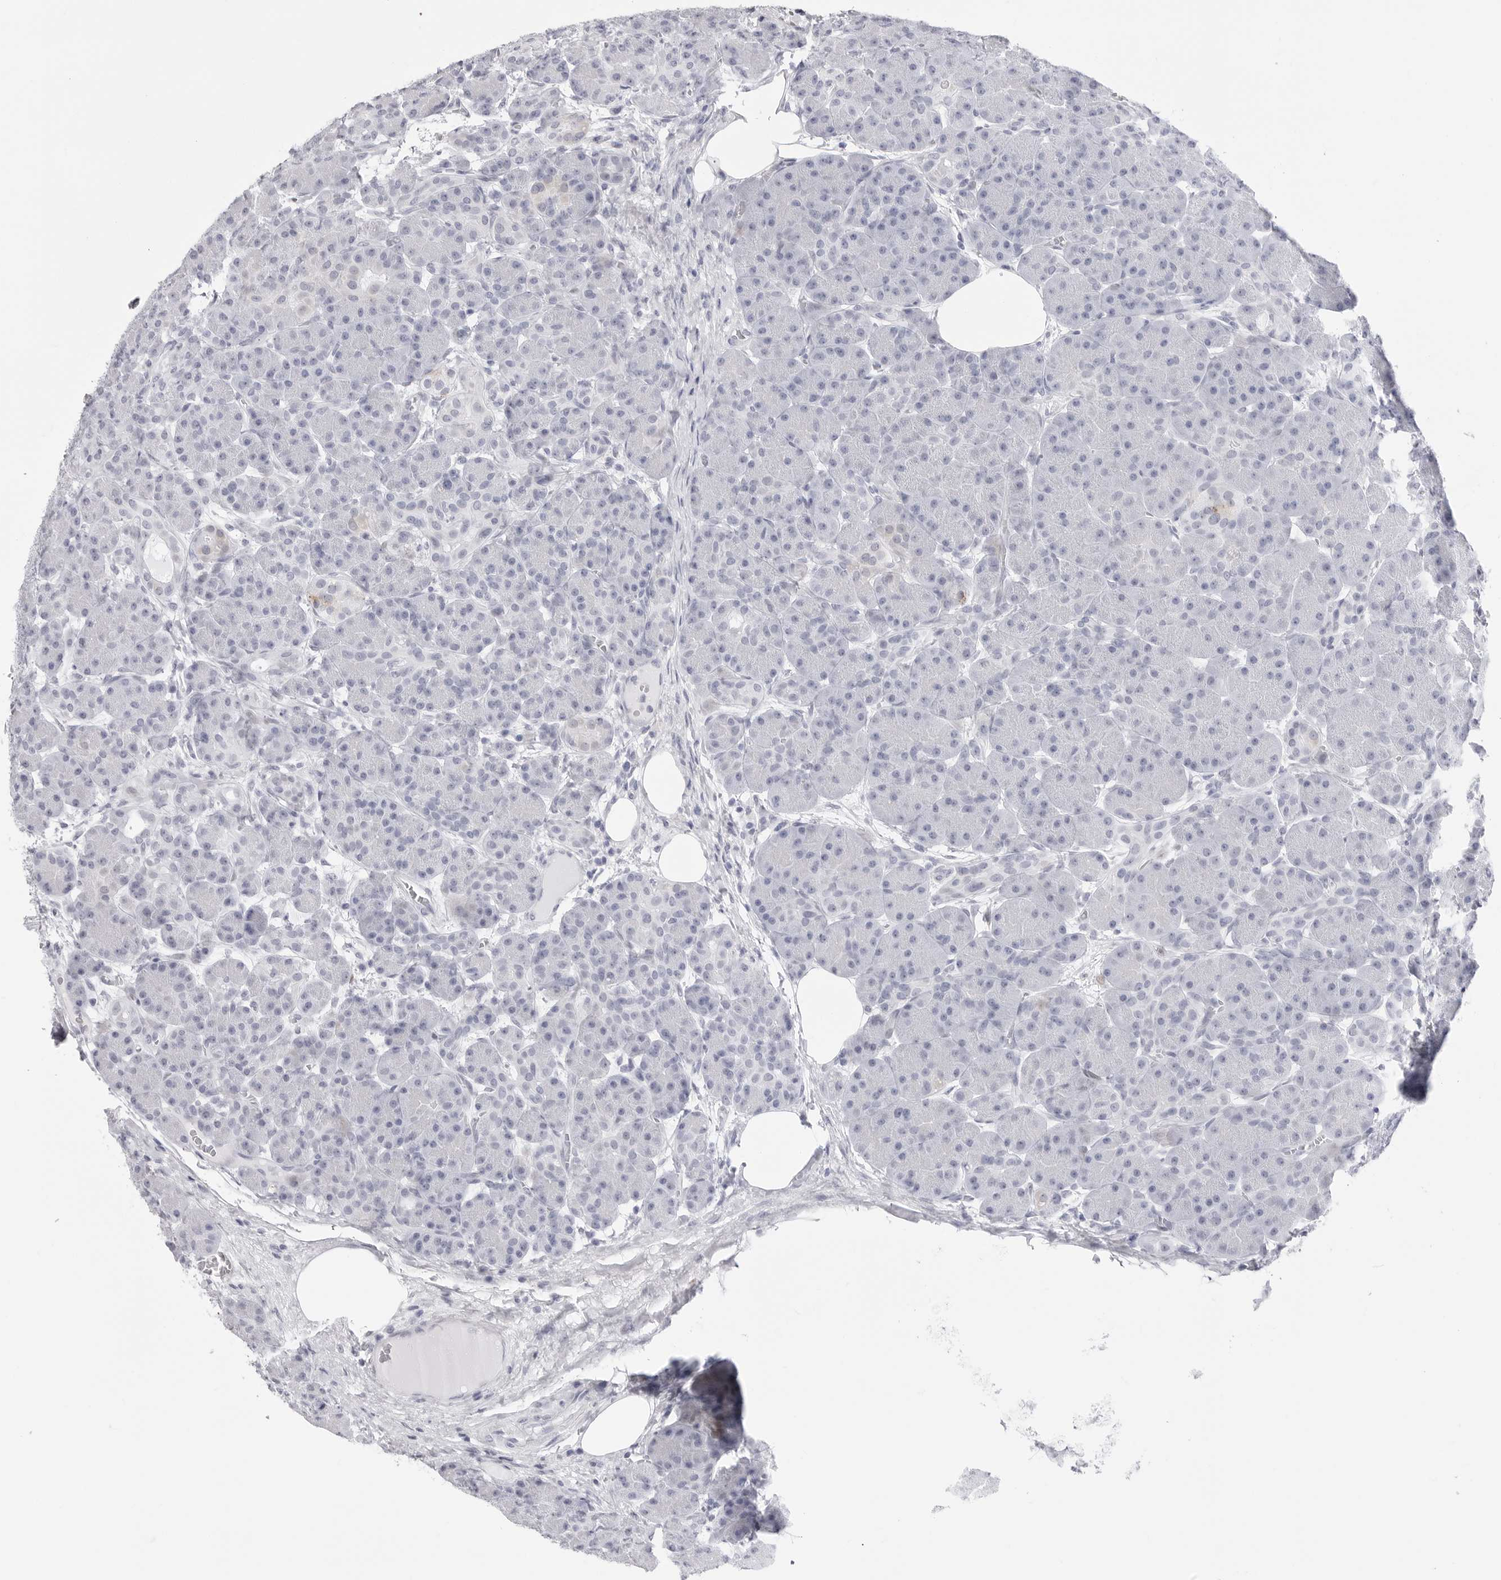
{"staining": {"intensity": "negative", "quantity": "none", "location": "none"}, "tissue": "pancreas", "cell_type": "Exocrine glandular cells", "image_type": "normal", "snomed": [{"axis": "morphology", "description": "Normal tissue, NOS"}, {"axis": "topography", "description": "Pancreas"}], "caption": "This is an immunohistochemistry micrograph of unremarkable human pancreas. There is no staining in exocrine glandular cells.", "gene": "TSSK1B", "patient": {"sex": "male", "age": 63}}